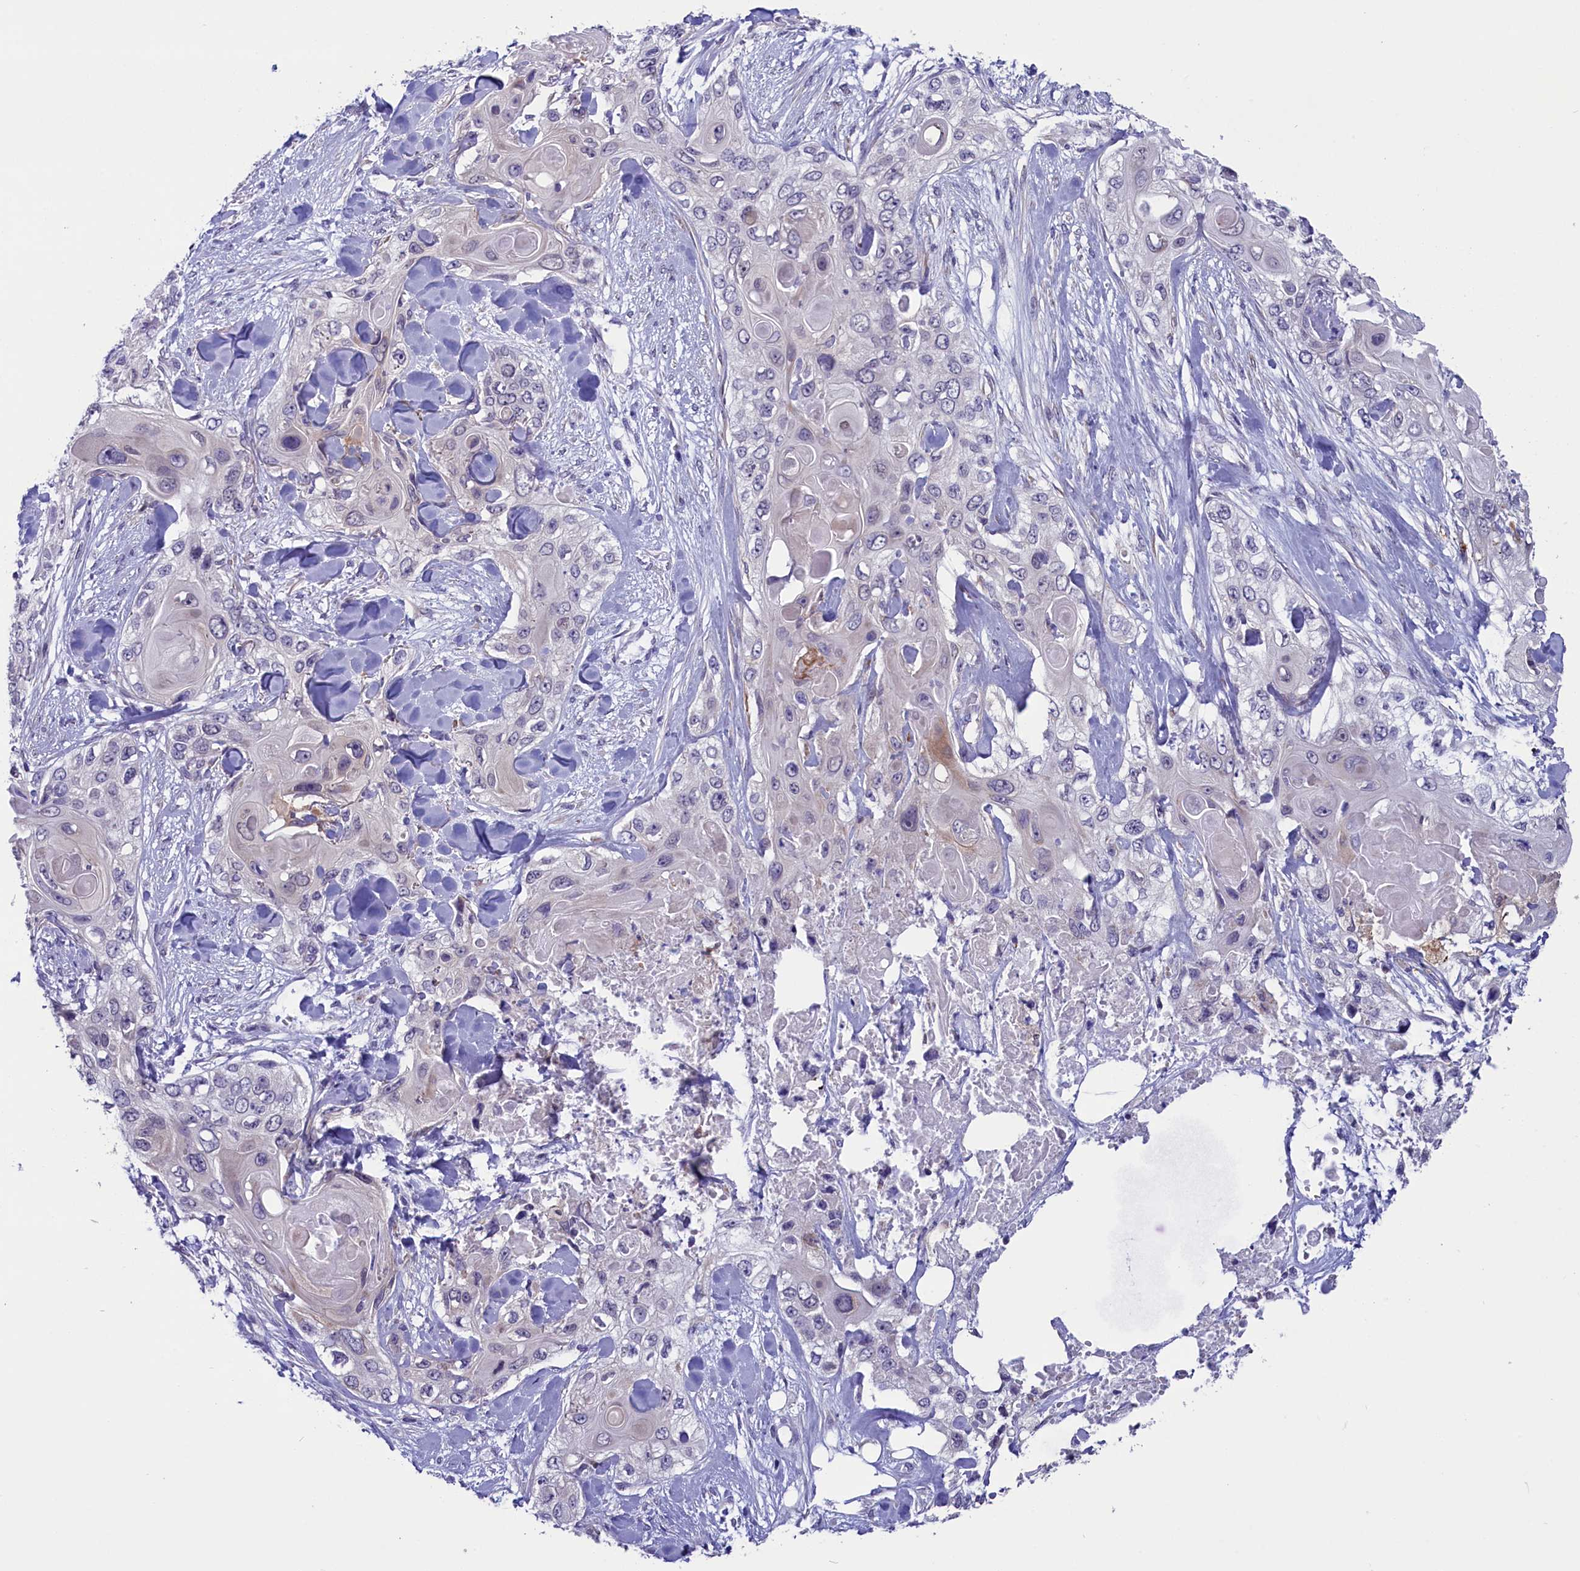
{"staining": {"intensity": "negative", "quantity": "none", "location": "none"}, "tissue": "skin cancer", "cell_type": "Tumor cells", "image_type": "cancer", "snomed": [{"axis": "morphology", "description": "Normal tissue, NOS"}, {"axis": "morphology", "description": "Squamous cell carcinoma, NOS"}, {"axis": "topography", "description": "Skin"}], "caption": "There is no significant positivity in tumor cells of skin cancer (squamous cell carcinoma).", "gene": "SCD5", "patient": {"sex": "male", "age": 72}}